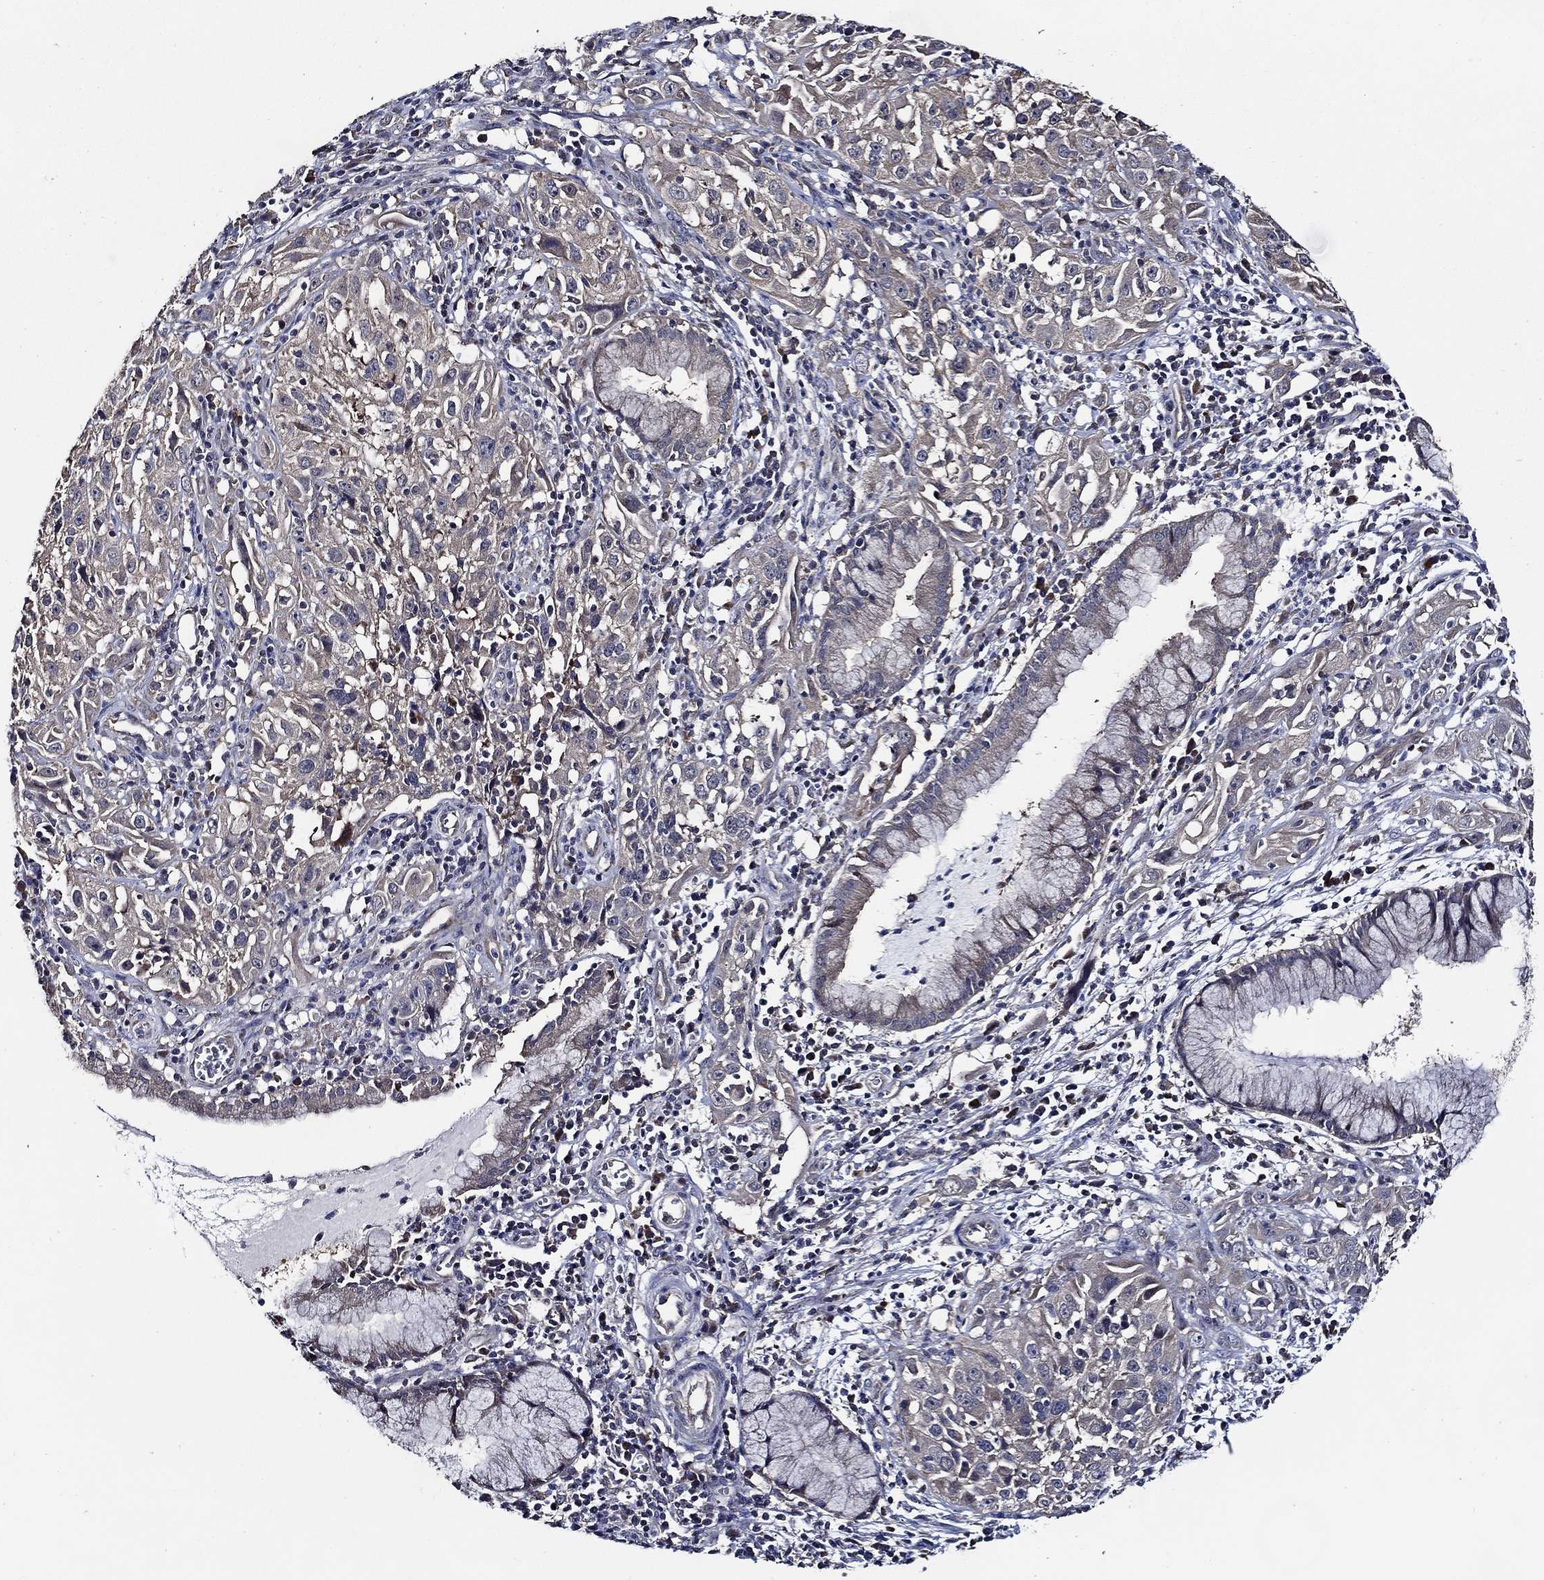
{"staining": {"intensity": "weak", "quantity": "25%-75%", "location": "cytoplasmic/membranous"}, "tissue": "cervical cancer", "cell_type": "Tumor cells", "image_type": "cancer", "snomed": [{"axis": "morphology", "description": "Squamous cell carcinoma, NOS"}, {"axis": "topography", "description": "Cervix"}], "caption": "Human squamous cell carcinoma (cervical) stained with a brown dye demonstrates weak cytoplasmic/membranous positive expression in approximately 25%-75% of tumor cells.", "gene": "WDR53", "patient": {"sex": "female", "age": 32}}